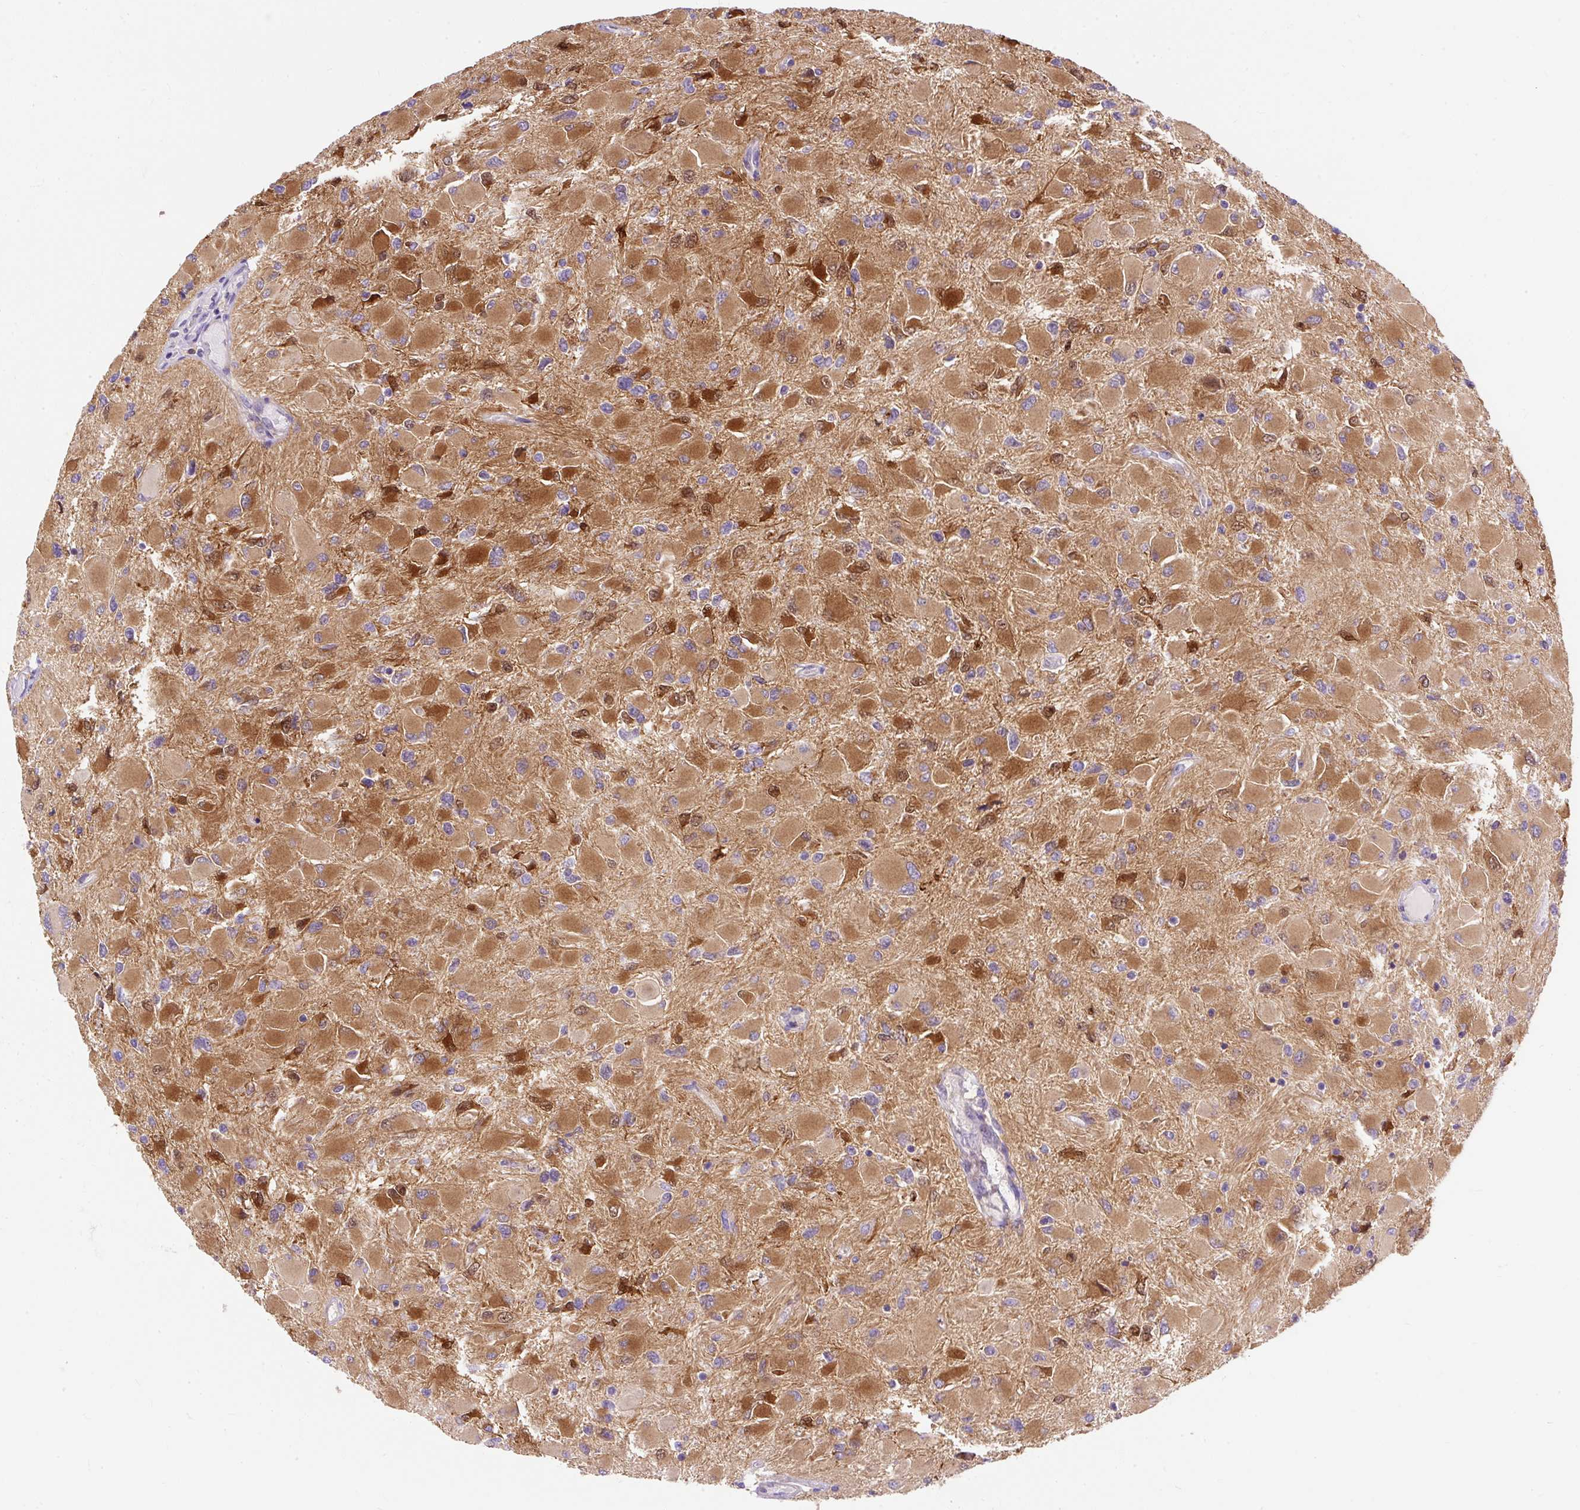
{"staining": {"intensity": "moderate", "quantity": ">75%", "location": "cytoplasmic/membranous"}, "tissue": "glioma", "cell_type": "Tumor cells", "image_type": "cancer", "snomed": [{"axis": "morphology", "description": "Glioma, malignant, High grade"}, {"axis": "topography", "description": "Cerebral cortex"}], "caption": "Brown immunohistochemical staining in glioma displays moderate cytoplasmic/membranous staining in approximately >75% of tumor cells.", "gene": "OR4K15", "patient": {"sex": "female", "age": 36}}